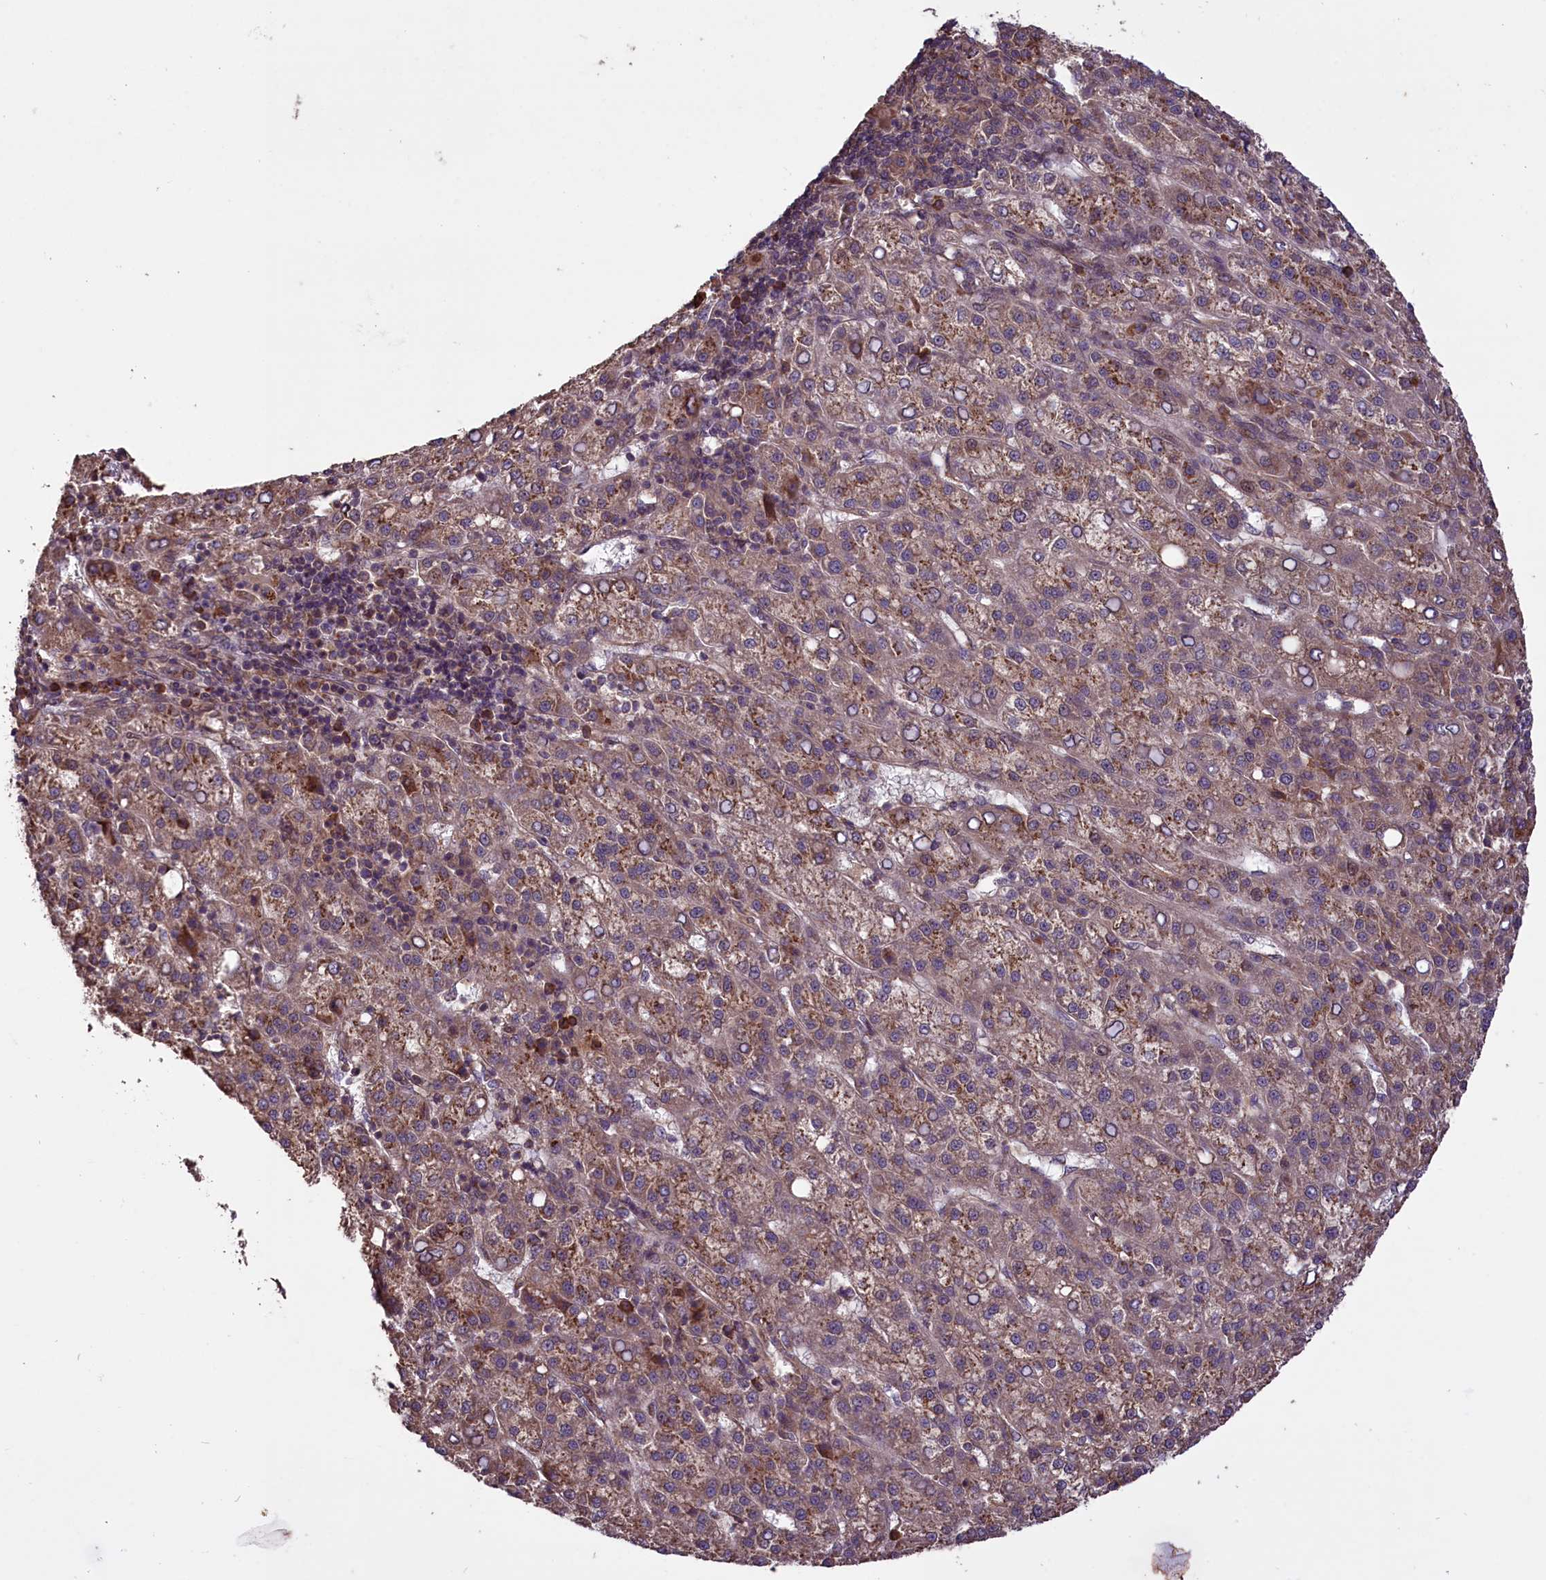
{"staining": {"intensity": "weak", "quantity": ">75%", "location": "cytoplasmic/membranous"}, "tissue": "liver cancer", "cell_type": "Tumor cells", "image_type": "cancer", "snomed": [{"axis": "morphology", "description": "Carcinoma, Hepatocellular, NOS"}, {"axis": "topography", "description": "Liver"}], "caption": "Liver hepatocellular carcinoma tissue demonstrates weak cytoplasmic/membranous expression in approximately >75% of tumor cells, visualized by immunohistochemistry.", "gene": "HDAC5", "patient": {"sex": "female", "age": 58}}